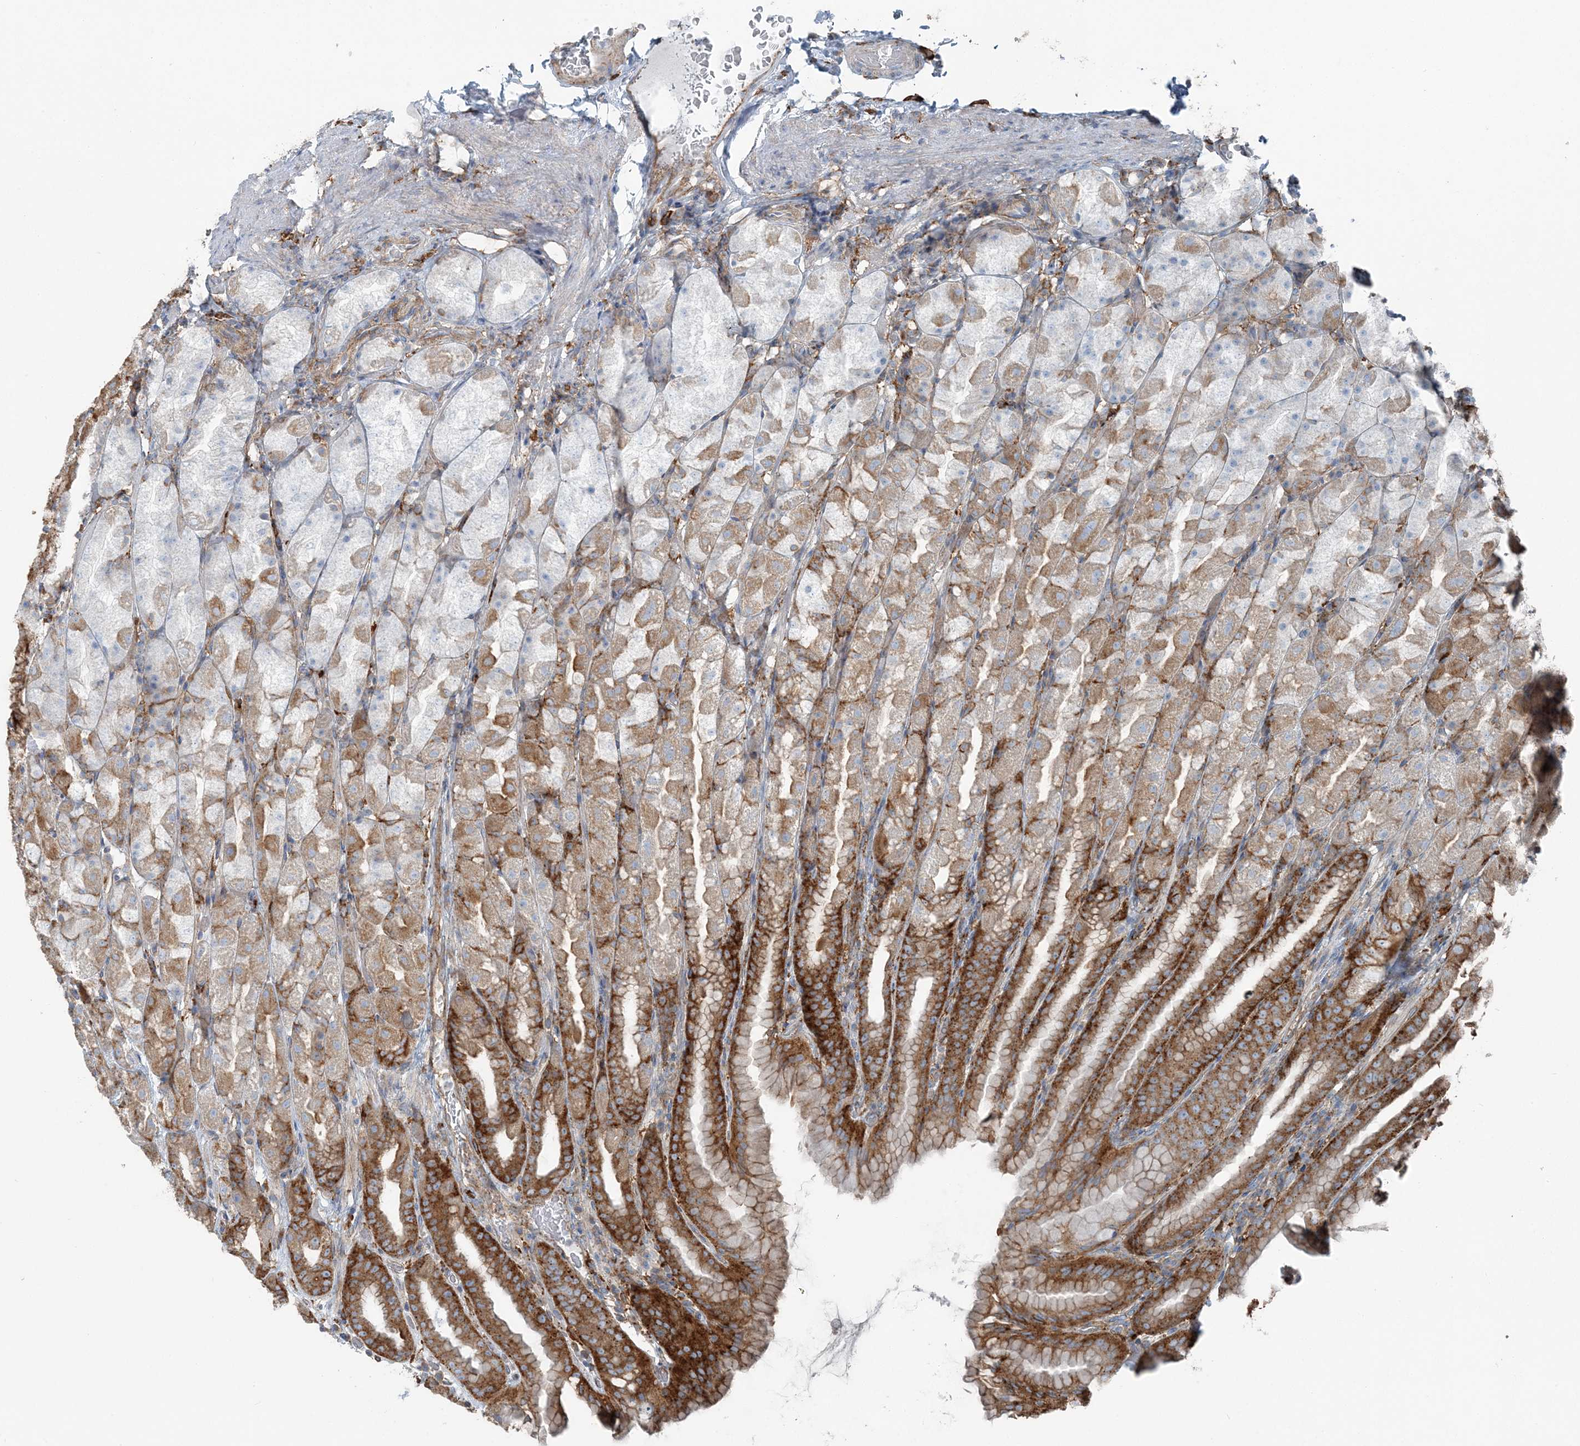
{"staining": {"intensity": "strong", "quantity": "25%-75%", "location": "cytoplasmic/membranous"}, "tissue": "stomach", "cell_type": "Glandular cells", "image_type": "normal", "snomed": [{"axis": "morphology", "description": "Normal tissue, NOS"}, {"axis": "topography", "description": "Stomach, upper"}], "caption": "Brown immunohistochemical staining in benign stomach shows strong cytoplasmic/membranous positivity in about 25%-75% of glandular cells.", "gene": "SNX2", "patient": {"sex": "male", "age": 68}}